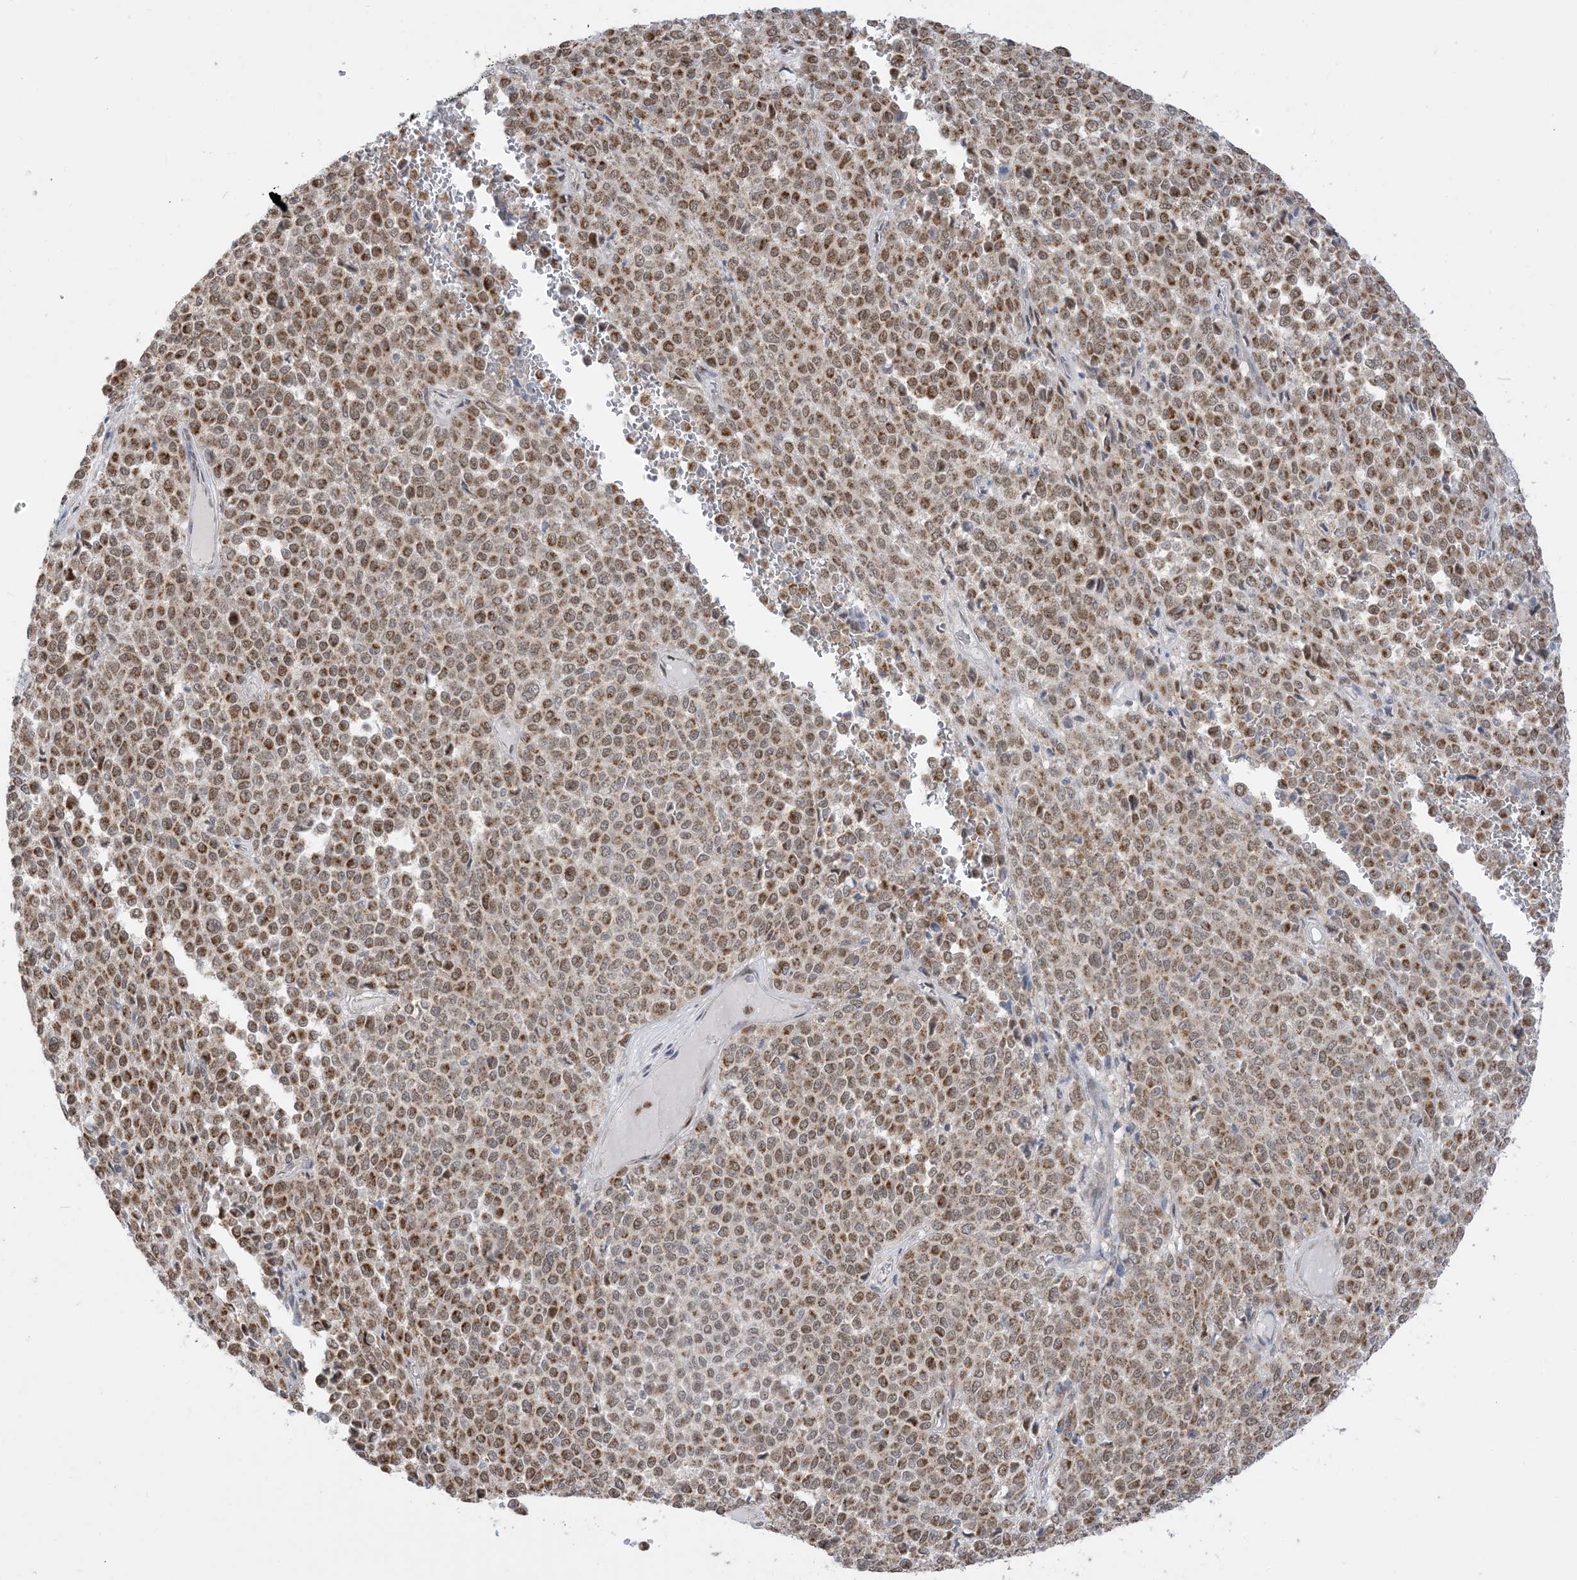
{"staining": {"intensity": "moderate", "quantity": ">75%", "location": "cytoplasmic/membranous"}, "tissue": "melanoma", "cell_type": "Tumor cells", "image_type": "cancer", "snomed": [{"axis": "morphology", "description": "Malignant melanoma, Metastatic site"}, {"axis": "topography", "description": "Pancreas"}], "caption": "A photomicrograph of malignant melanoma (metastatic site) stained for a protein demonstrates moderate cytoplasmic/membranous brown staining in tumor cells.", "gene": "KANSL3", "patient": {"sex": "female", "age": 30}}